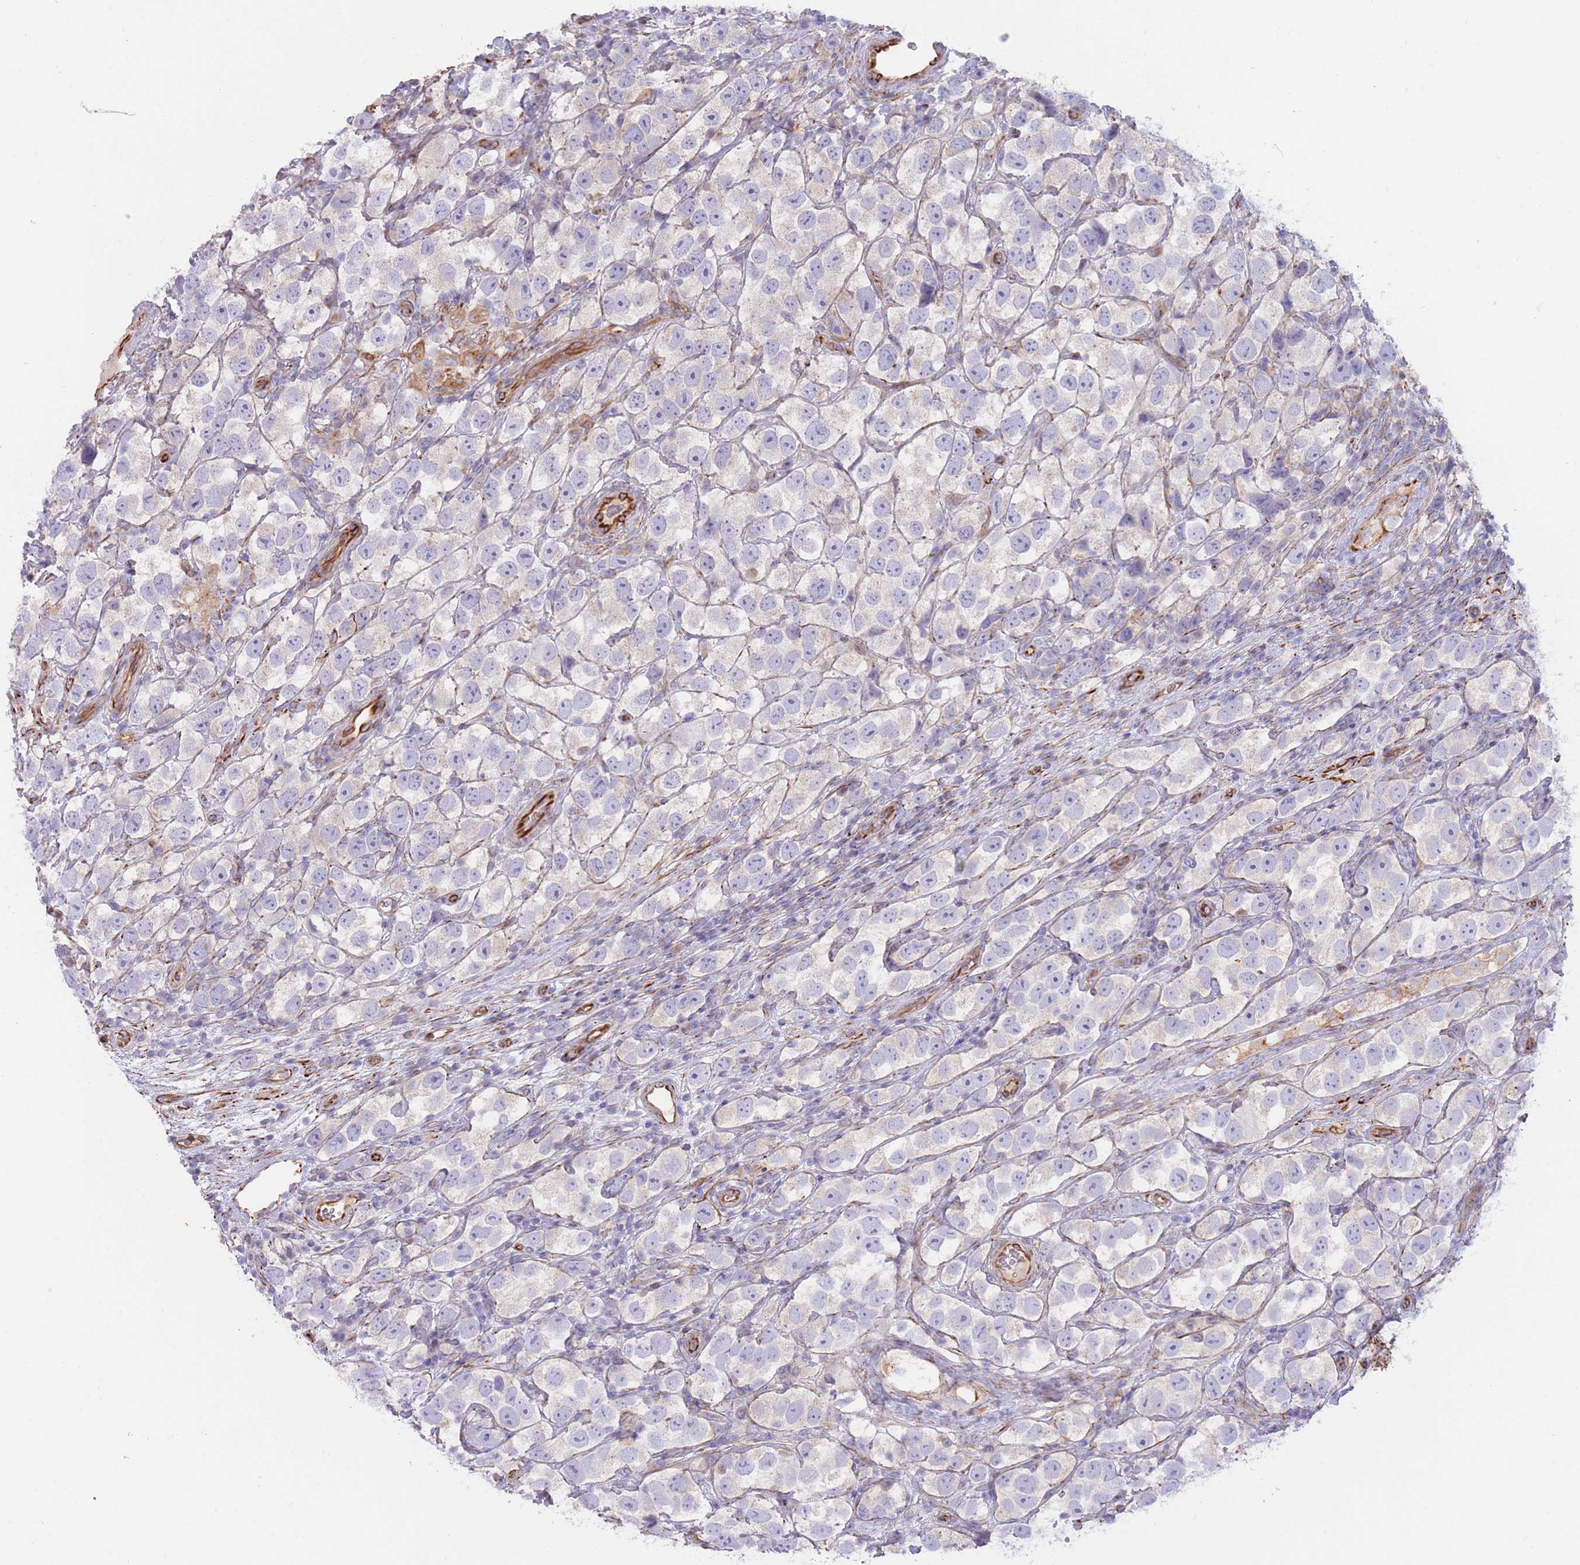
{"staining": {"intensity": "negative", "quantity": "none", "location": "none"}, "tissue": "testis cancer", "cell_type": "Tumor cells", "image_type": "cancer", "snomed": [{"axis": "morphology", "description": "Seminoma, NOS"}, {"axis": "topography", "description": "Testis"}], "caption": "DAB (3,3'-diaminobenzidine) immunohistochemical staining of seminoma (testis) displays no significant positivity in tumor cells. (DAB immunohistochemistry (IHC) with hematoxylin counter stain).", "gene": "MOGAT1", "patient": {"sex": "male", "age": 26}}